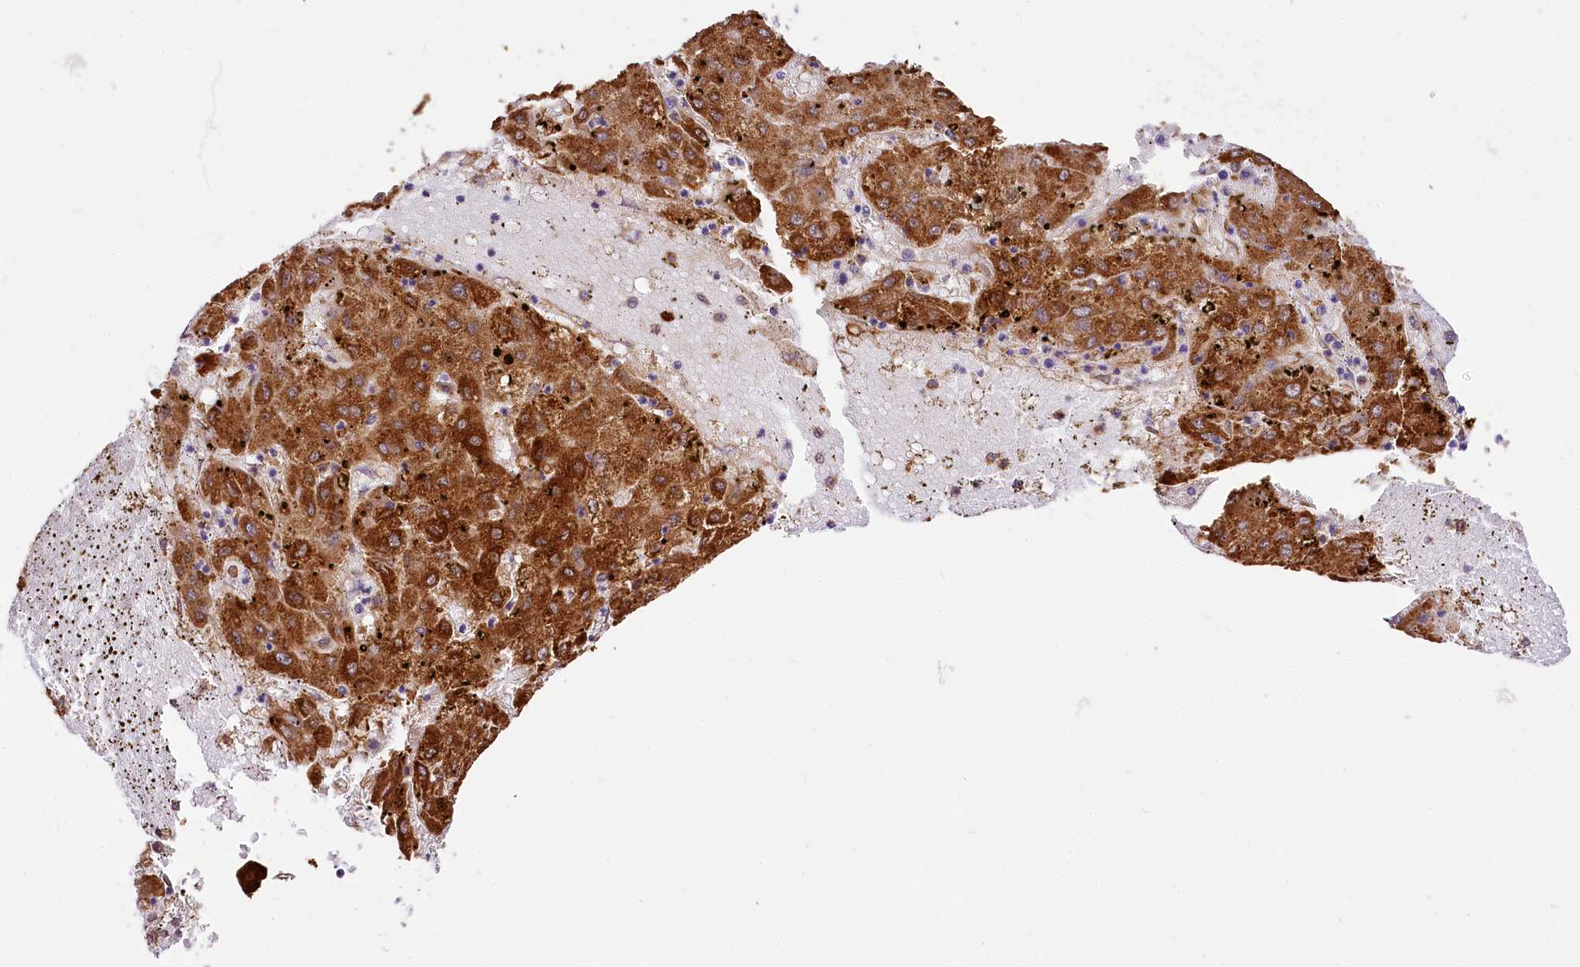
{"staining": {"intensity": "strong", "quantity": ">75%", "location": "cytoplasmic/membranous"}, "tissue": "liver cancer", "cell_type": "Tumor cells", "image_type": "cancer", "snomed": [{"axis": "morphology", "description": "Carcinoma, Hepatocellular, NOS"}, {"axis": "topography", "description": "Liver"}], "caption": "Liver cancer (hepatocellular carcinoma) tissue reveals strong cytoplasmic/membranous positivity in approximately >75% of tumor cells", "gene": "PPIP5K2", "patient": {"sex": "male", "age": 72}}